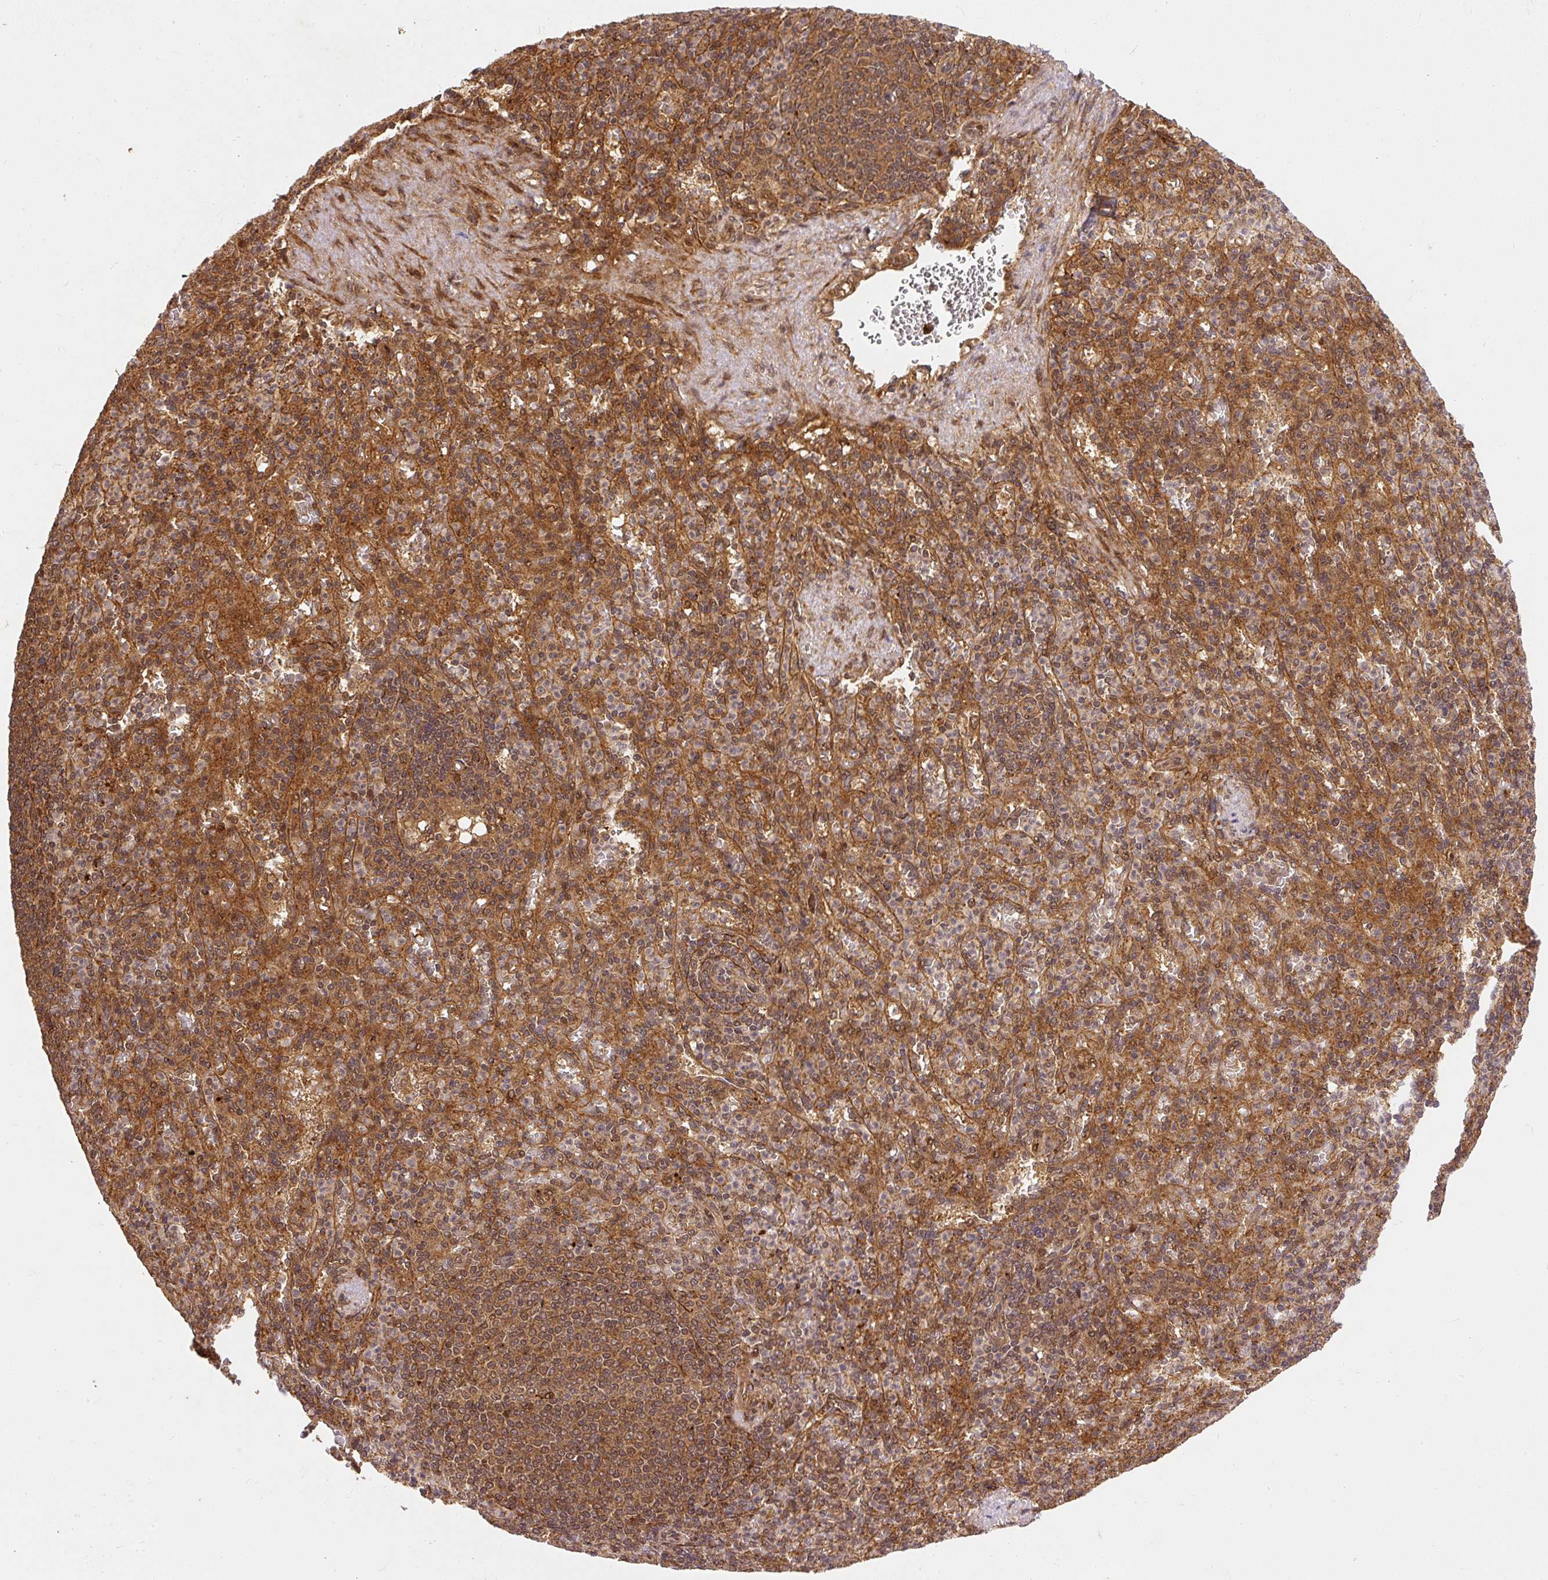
{"staining": {"intensity": "moderate", "quantity": ">75%", "location": "cytoplasmic/membranous"}, "tissue": "spleen", "cell_type": "Cells in red pulp", "image_type": "normal", "snomed": [{"axis": "morphology", "description": "Normal tissue, NOS"}, {"axis": "topography", "description": "Spleen"}], "caption": "An immunohistochemistry image of normal tissue is shown. Protein staining in brown shows moderate cytoplasmic/membranous positivity in spleen within cells in red pulp.", "gene": "PSMD1", "patient": {"sex": "female", "age": 74}}